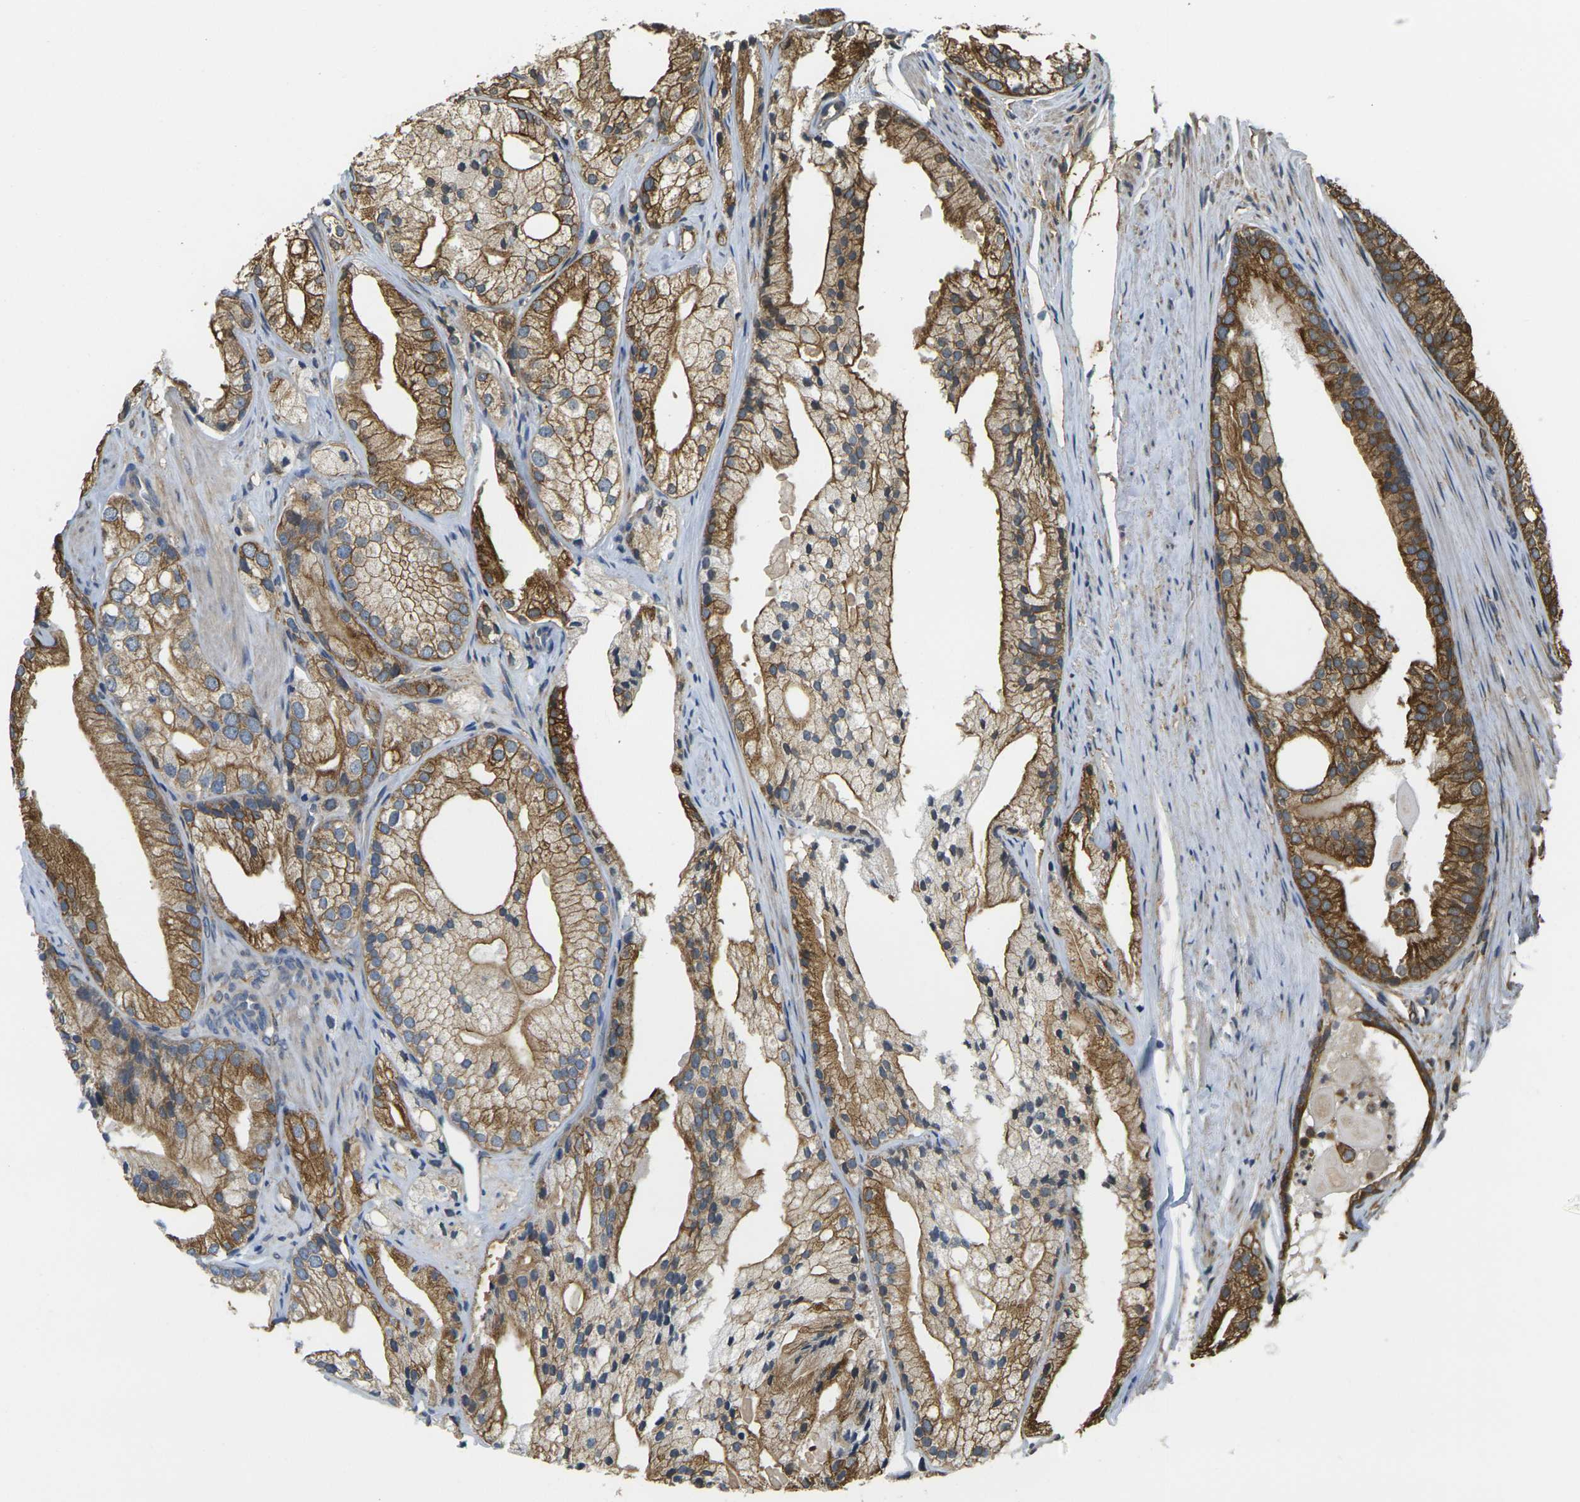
{"staining": {"intensity": "strong", "quantity": ">75%", "location": "cytoplasmic/membranous"}, "tissue": "prostate cancer", "cell_type": "Tumor cells", "image_type": "cancer", "snomed": [{"axis": "morphology", "description": "Adenocarcinoma, Low grade"}, {"axis": "topography", "description": "Prostate"}], "caption": "A high amount of strong cytoplasmic/membranous expression is identified in approximately >75% of tumor cells in prostate cancer (adenocarcinoma (low-grade)) tissue. Immunohistochemistry (ihc) stains the protein in brown and the nuclei are stained blue.", "gene": "CAST", "patient": {"sex": "male", "age": 69}}